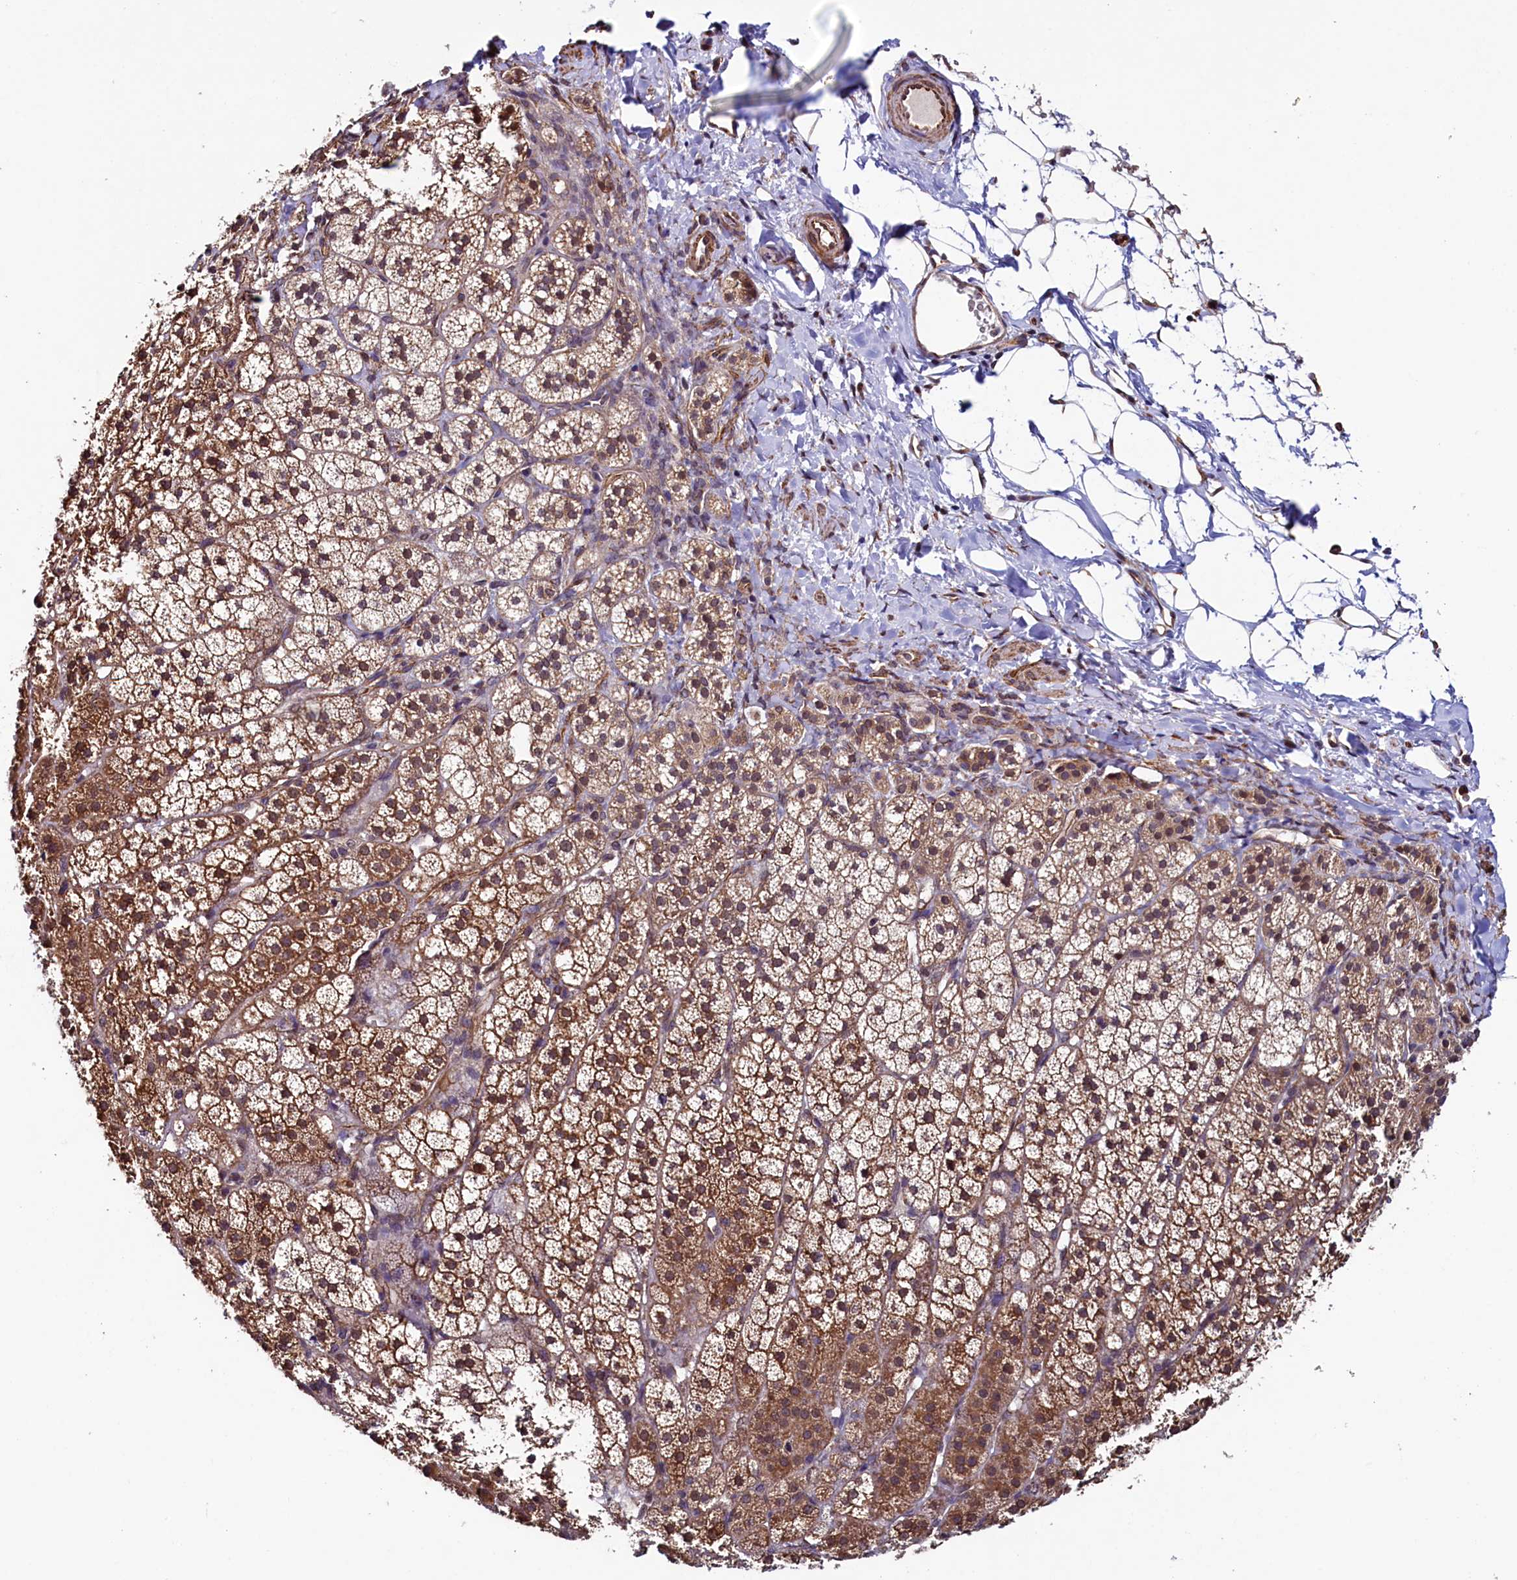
{"staining": {"intensity": "moderate", "quantity": ">75%", "location": "cytoplasmic/membranous,nuclear"}, "tissue": "adrenal gland", "cell_type": "Glandular cells", "image_type": "normal", "snomed": [{"axis": "morphology", "description": "Normal tissue, NOS"}, {"axis": "topography", "description": "Adrenal gland"}], "caption": "A high-resolution histopathology image shows immunohistochemistry (IHC) staining of normal adrenal gland, which displays moderate cytoplasmic/membranous,nuclear expression in about >75% of glandular cells.", "gene": "LEO1", "patient": {"sex": "female", "age": 44}}